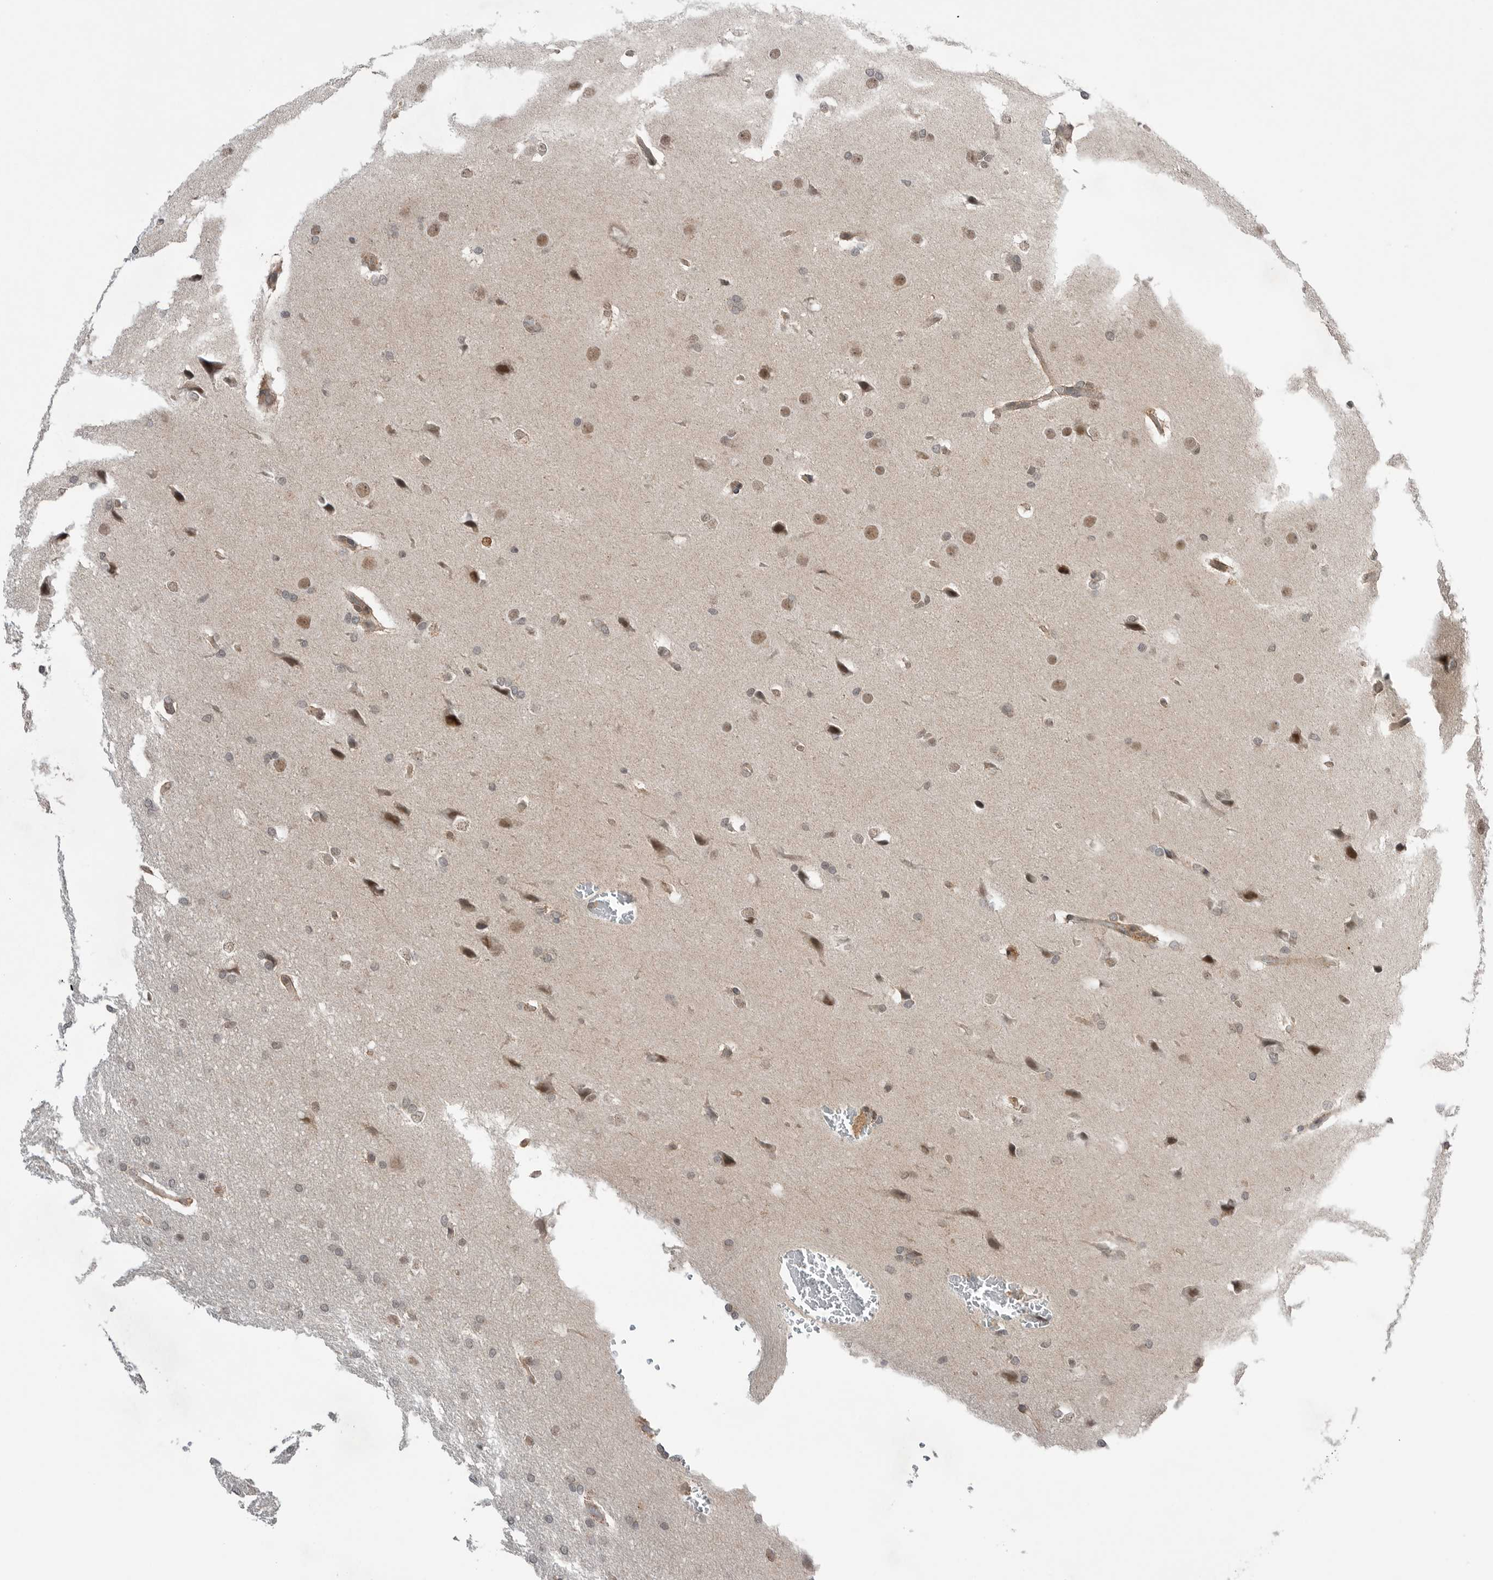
{"staining": {"intensity": "weak", "quantity": "25%-75%", "location": "nuclear"}, "tissue": "glioma", "cell_type": "Tumor cells", "image_type": "cancer", "snomed": [{"axis": "morphology", "description": "Glioma, malignant, Low grade"}, {"axis": "topography", "description": "Brain"}], "caption": "DAB immunohistochemical staining of human glioma demonstrates weak nuclear protein staining in about 25%-75% of tumor cells.", "gene": "NTAQ1", "patient": {"sex": "female", "age": 37}}